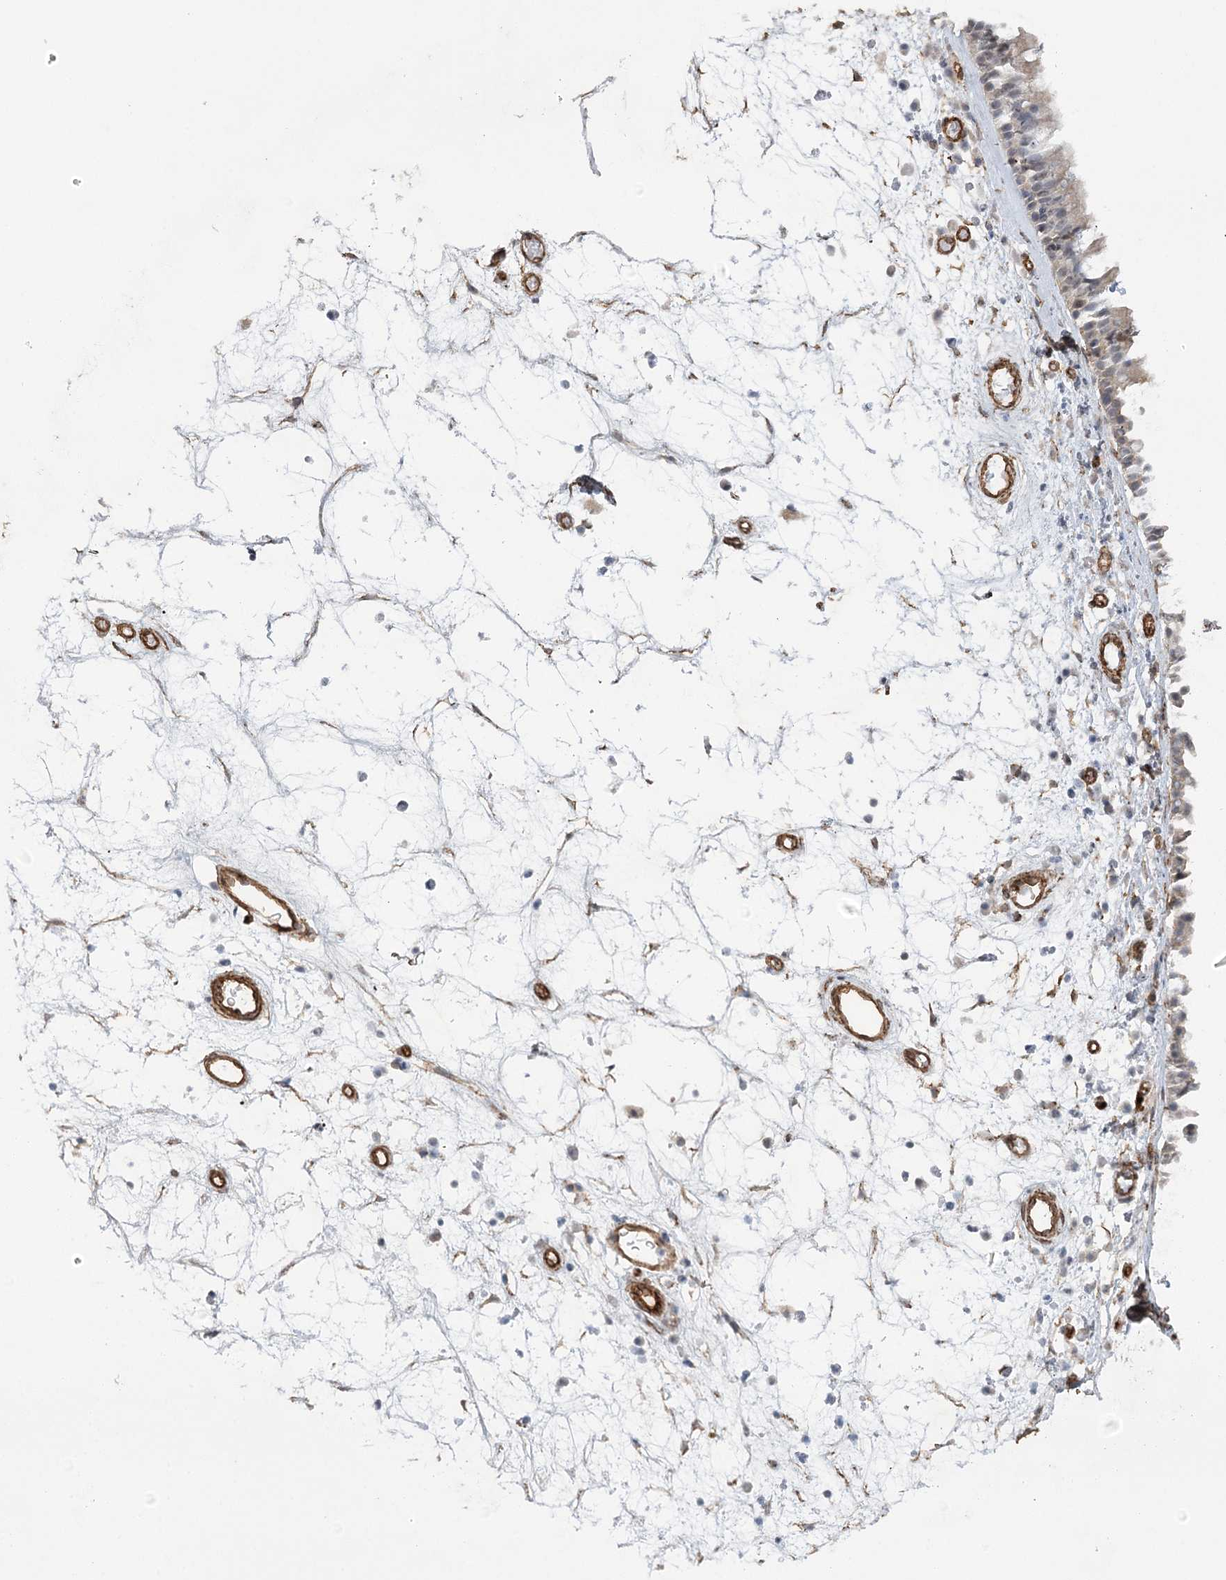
{"staining": {"intensity": "weak", "quantity": "<25%", "location": "cytoplasmic/membranous,nuclear"}, "tissue": "nasopharynx", "cell_type": "Respiratory epithelial cells", "image_type": "normal", "snomed": [{"axis": "morphology", "description": "Normal tissue, NOS"}, {"axis": "morphology", "description": "Inflammation, NOS"}, {"axis": "morphology", "description": "Malignant melanoma, Metastatic site"}, {"axis": "topography", "description": "Nasopharynx"}], "caption": "Histopathology image shows no significant protein positivity in respiratory epithelial cells of unremarkable nasopharynx. The staining was performed using DAB to visualize the protein expression in brown, while the nuclei were stained in blue with hematoxylin (Magnification: 20x).", "gene": "AMTN", "patient": {"sex": "male", "age": 70}}